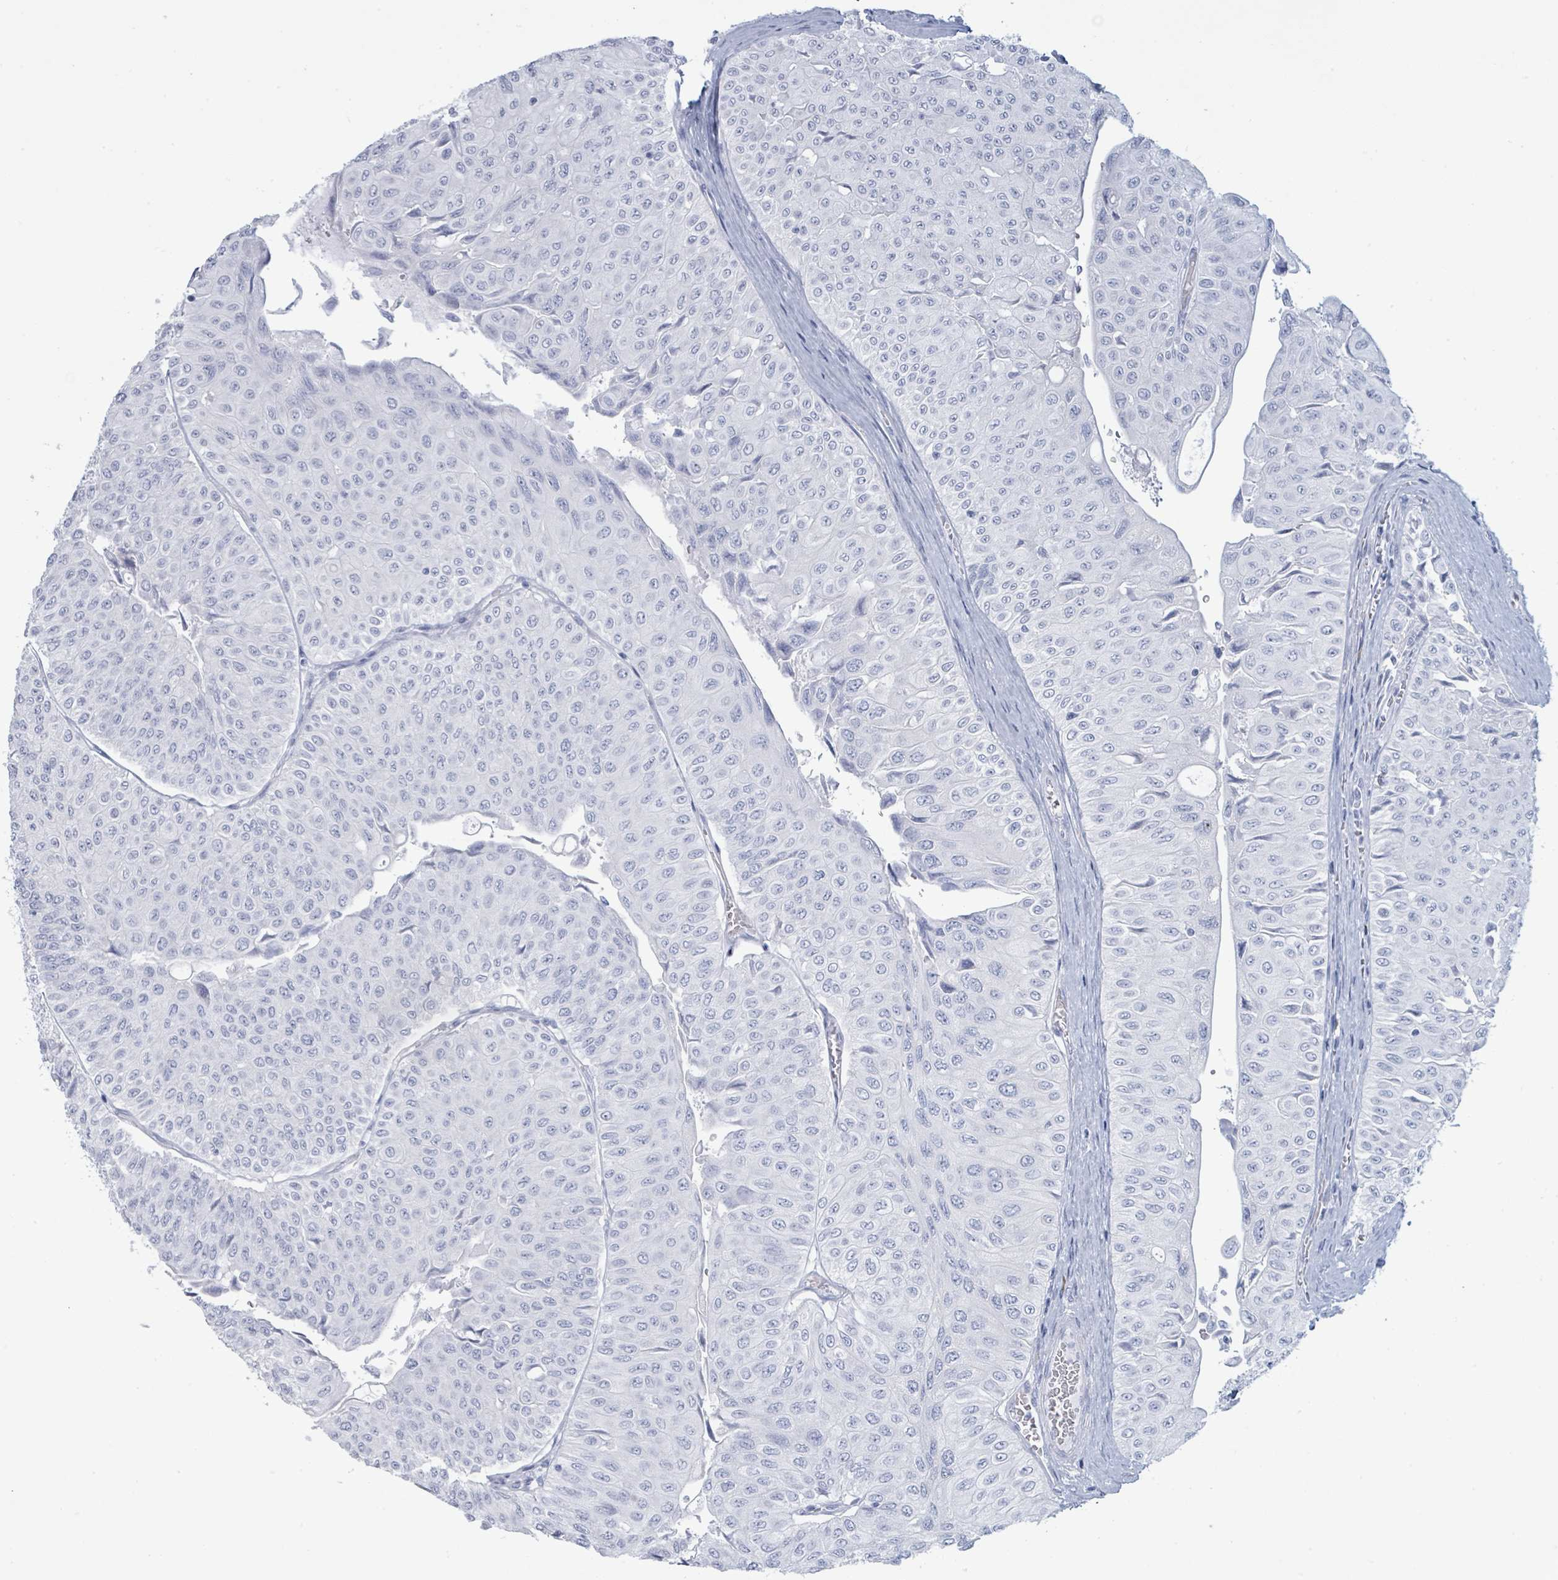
{"staining": {"intensity": "negative", "quantity": "none", "location": "none"}, "tissue": "urothelial cancer", "cell_type": "Tumor cells", "image_type": "cancer", "snomed": [{"axis": "morphology", "description": "Urothelial carcinoma, NOS"}, {"axis": "topography", "description": "Urinary bladder"}], "caption": "High power microscopy photomicrograph of an immunohistochemistry photomicrograph of urothelial cancer, revealing no significant expression in tumor cells.", "gene": "PGA3", "patient": {"sex": "male", "age": 59}}